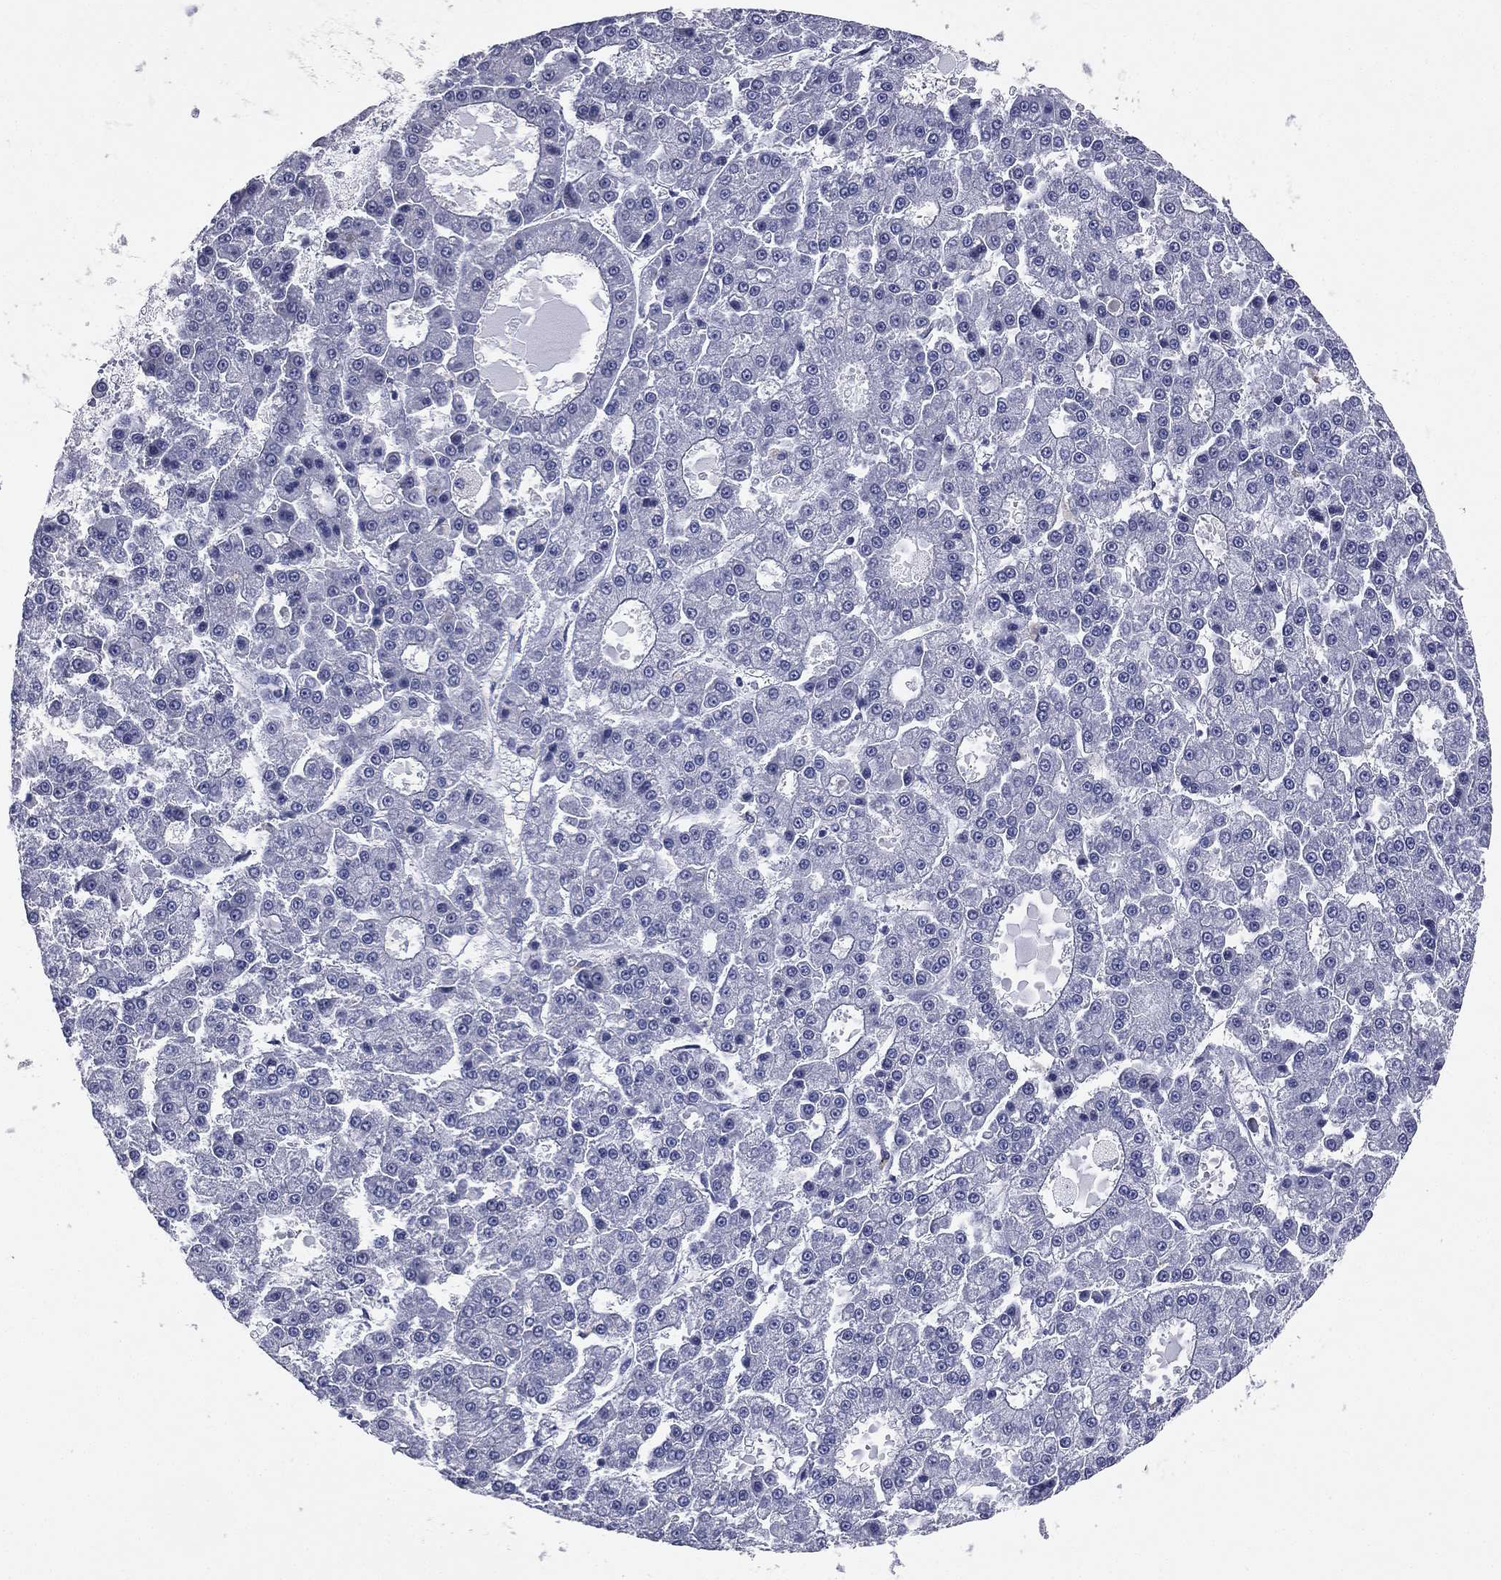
{"staining": {"intensity": "negative", "quantity": "none", "location": "none"}, "tissue": "liver cancer", "cell_type": "Tumor cells", "image_type": "cancer", "snomed": [{"axis": "morphology", "description": "Carcinoma, Hepatocellular, NOS"}, {"axis": "topography", "description": "Liver"}], "caption": "Human liver hepatocellular carcinoma stained for a protein using immunohistochemistry (IHC) demonstrates no staining in tumor cells.", "gene": "HLA-DOA", "patient": {"sex": "male", "age": 70}}